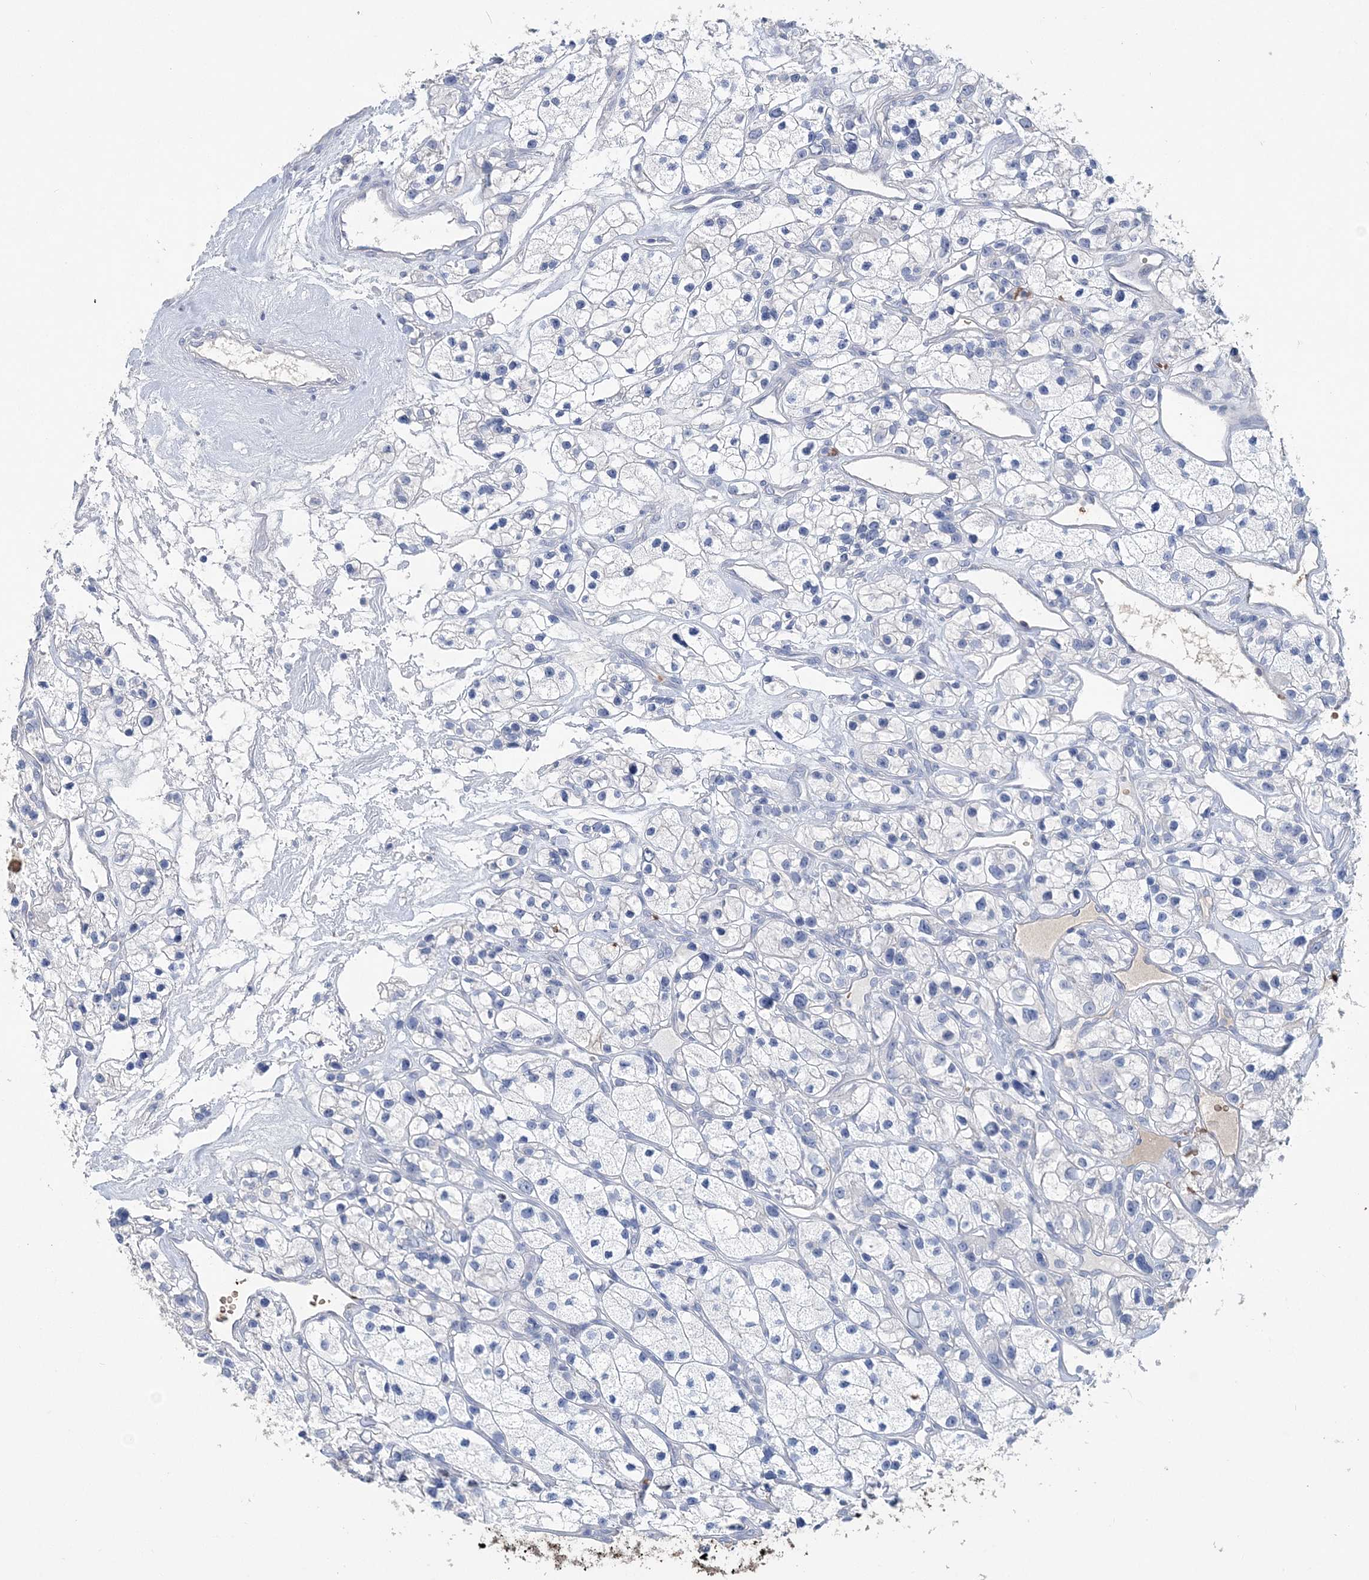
{"staining": {"intensity": "negative", "quantity": "none", "location": "none"}, "tissue": "renal cancer", "cell_type": "Tumor cells", "image_type": "cancer", "snomed": [{"axis": "morphology", "description": "Adenocarcinoma, NOS"}, {"axis": "topography", "description": "Kidney"}], "caption": "Tumor cells show no significant protein positivity in renal adenocarcinoma.", "gene": "HBD", "patient": {"sex": "female", "age": 57}}